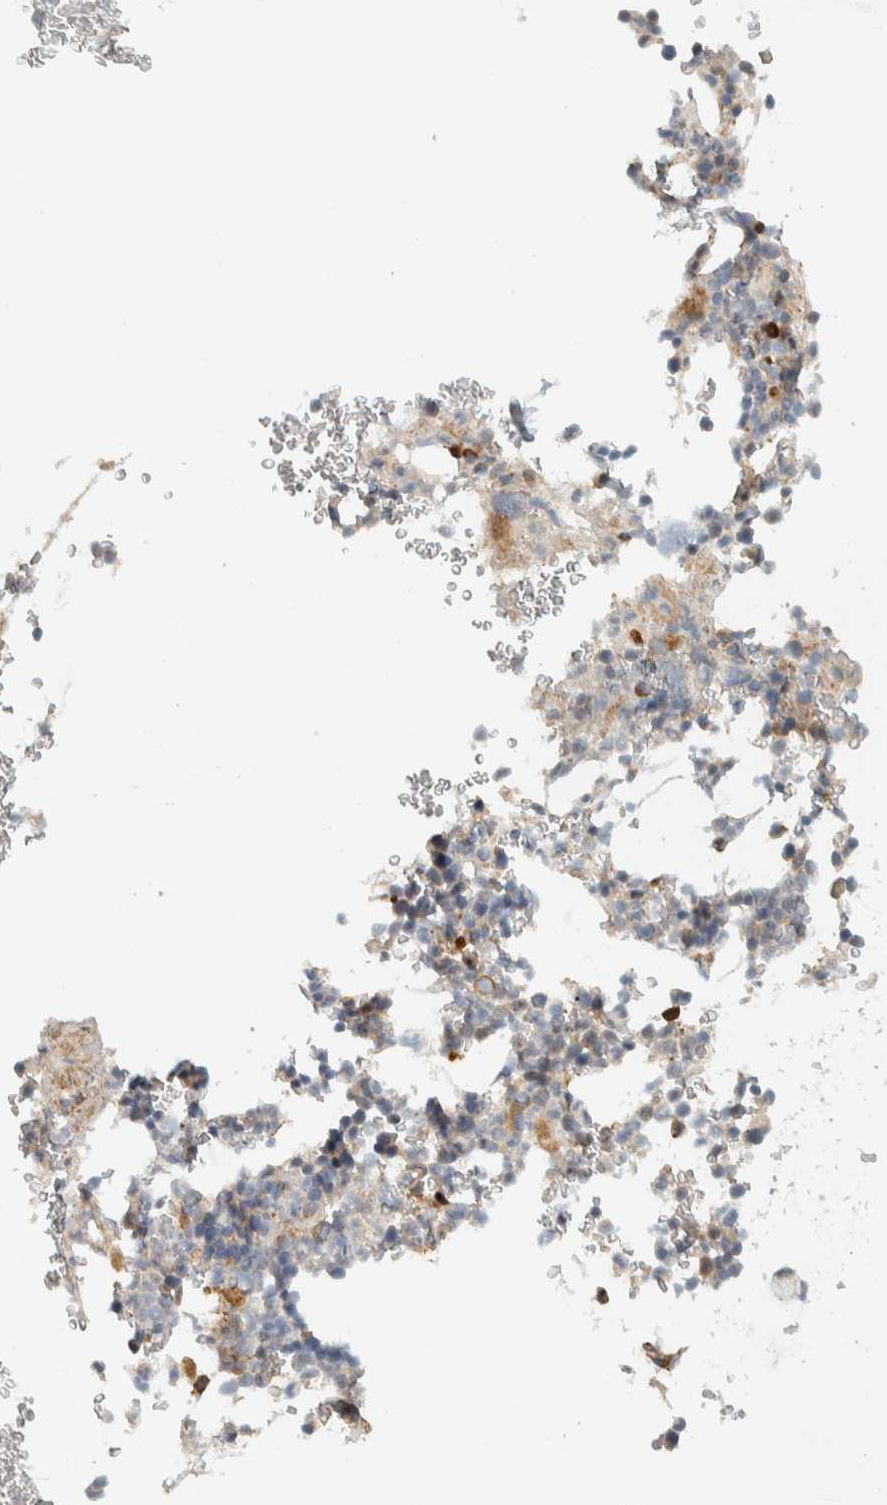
{"staining": {"intensity": "moderate", "quantity": "<25%", "location": "cytoplasmic/membranous"}, "tissue": "bone marrow", "cell_type": "Hematopoietic cells", "image_type": "normal", "snomed": [{"axis": "morphology", "description": "Normal tissue, NOS"}, {"axis": "topography", "description": "Bone marrow"}], "caption": "A low amount of moderate cytoplasmic/membranous expression is identified in about <25% of hematopoietic cells in normal bone marrow. (Stains: DAB in brown, nuclei in blue, Microscopy: brightfield microscopy at high magnification).", "gene": "ITPRID1", "patient": {"sex": "female", "age": 81}}